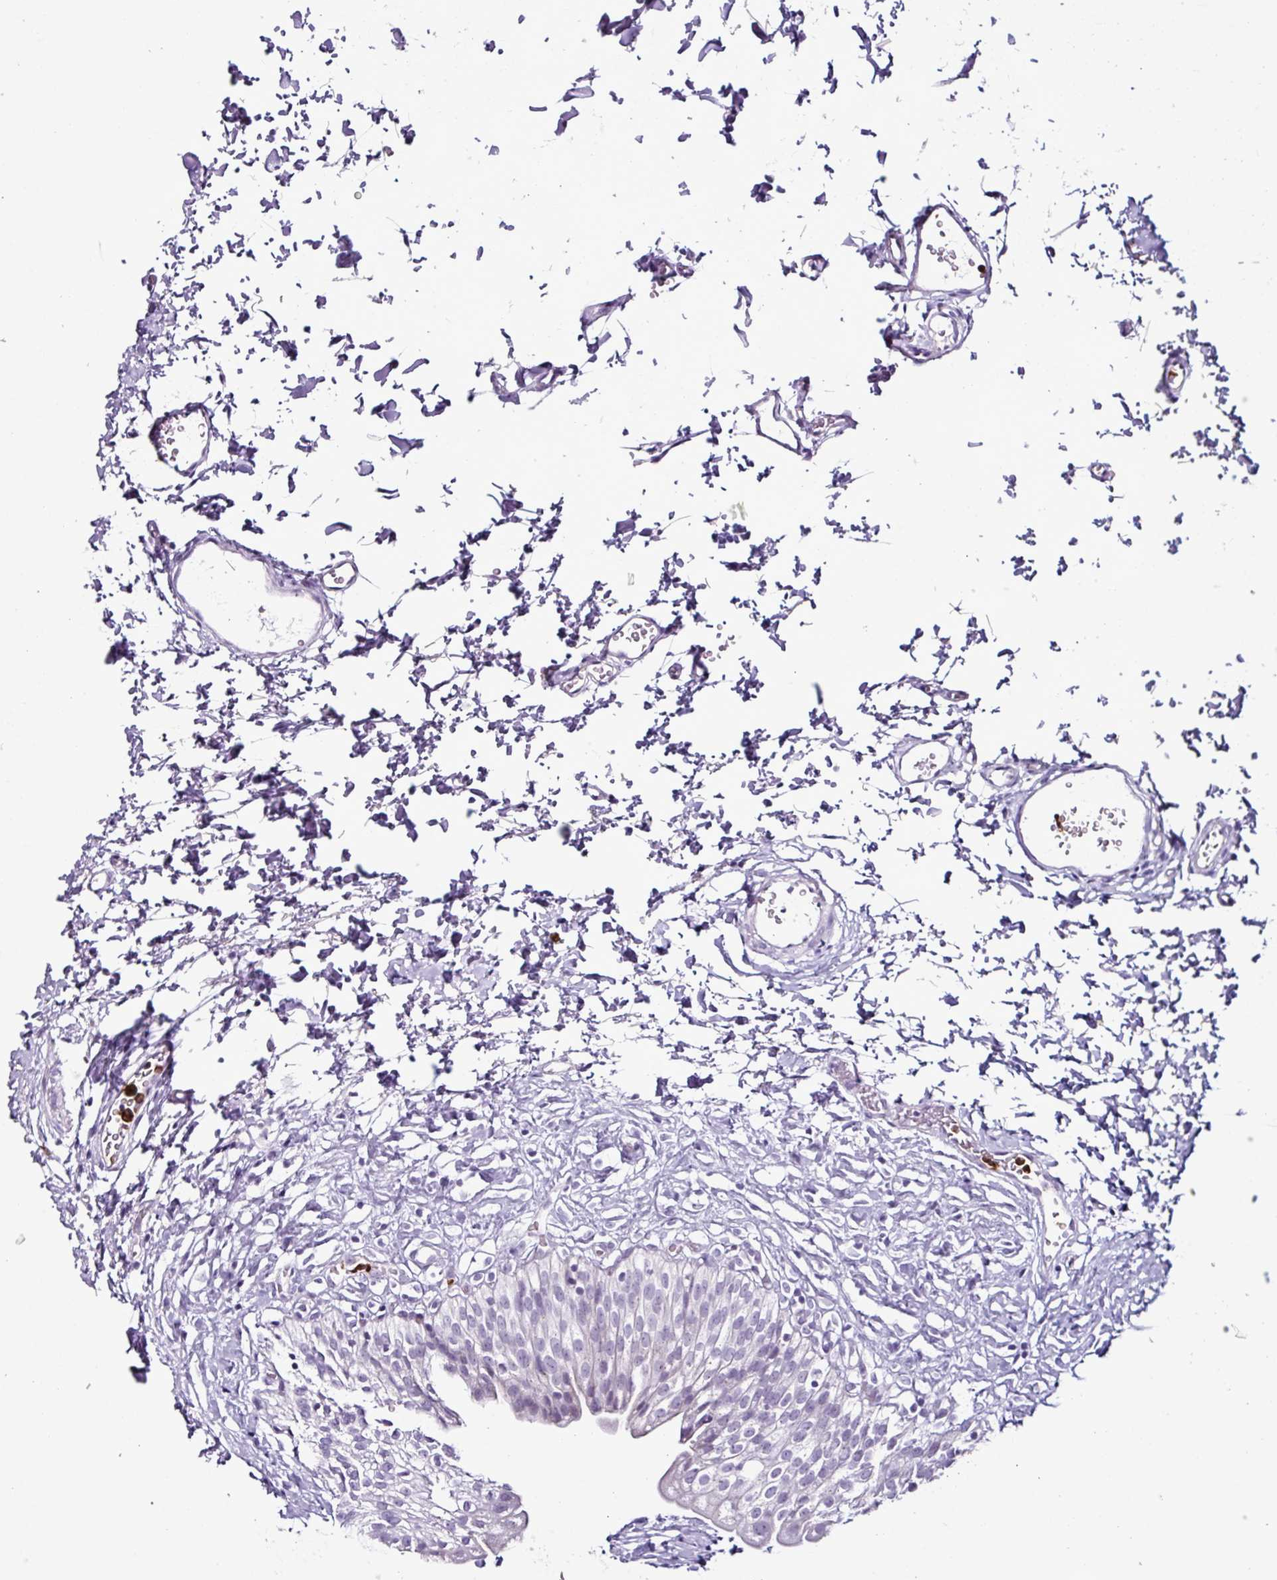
{"staining": {"intensity": "negative", "quantity": "none", "location": "none"}, "tissue": "urinary bladder", "cell_type": "Urothelial cells", "image_type": "normal", "snomed": [{"axis": "morphology", "description": "Normal tissue, NOS"}, {"axis": "topography", "description": "Urinary bladder"}], "caption": "Urinary bladder stained for a protein using immunohistochemistry (IHC) shows no positivity urothelial cells.", "gene": "TMEM178A", "patient": {"sex": "male", "age": 51}}